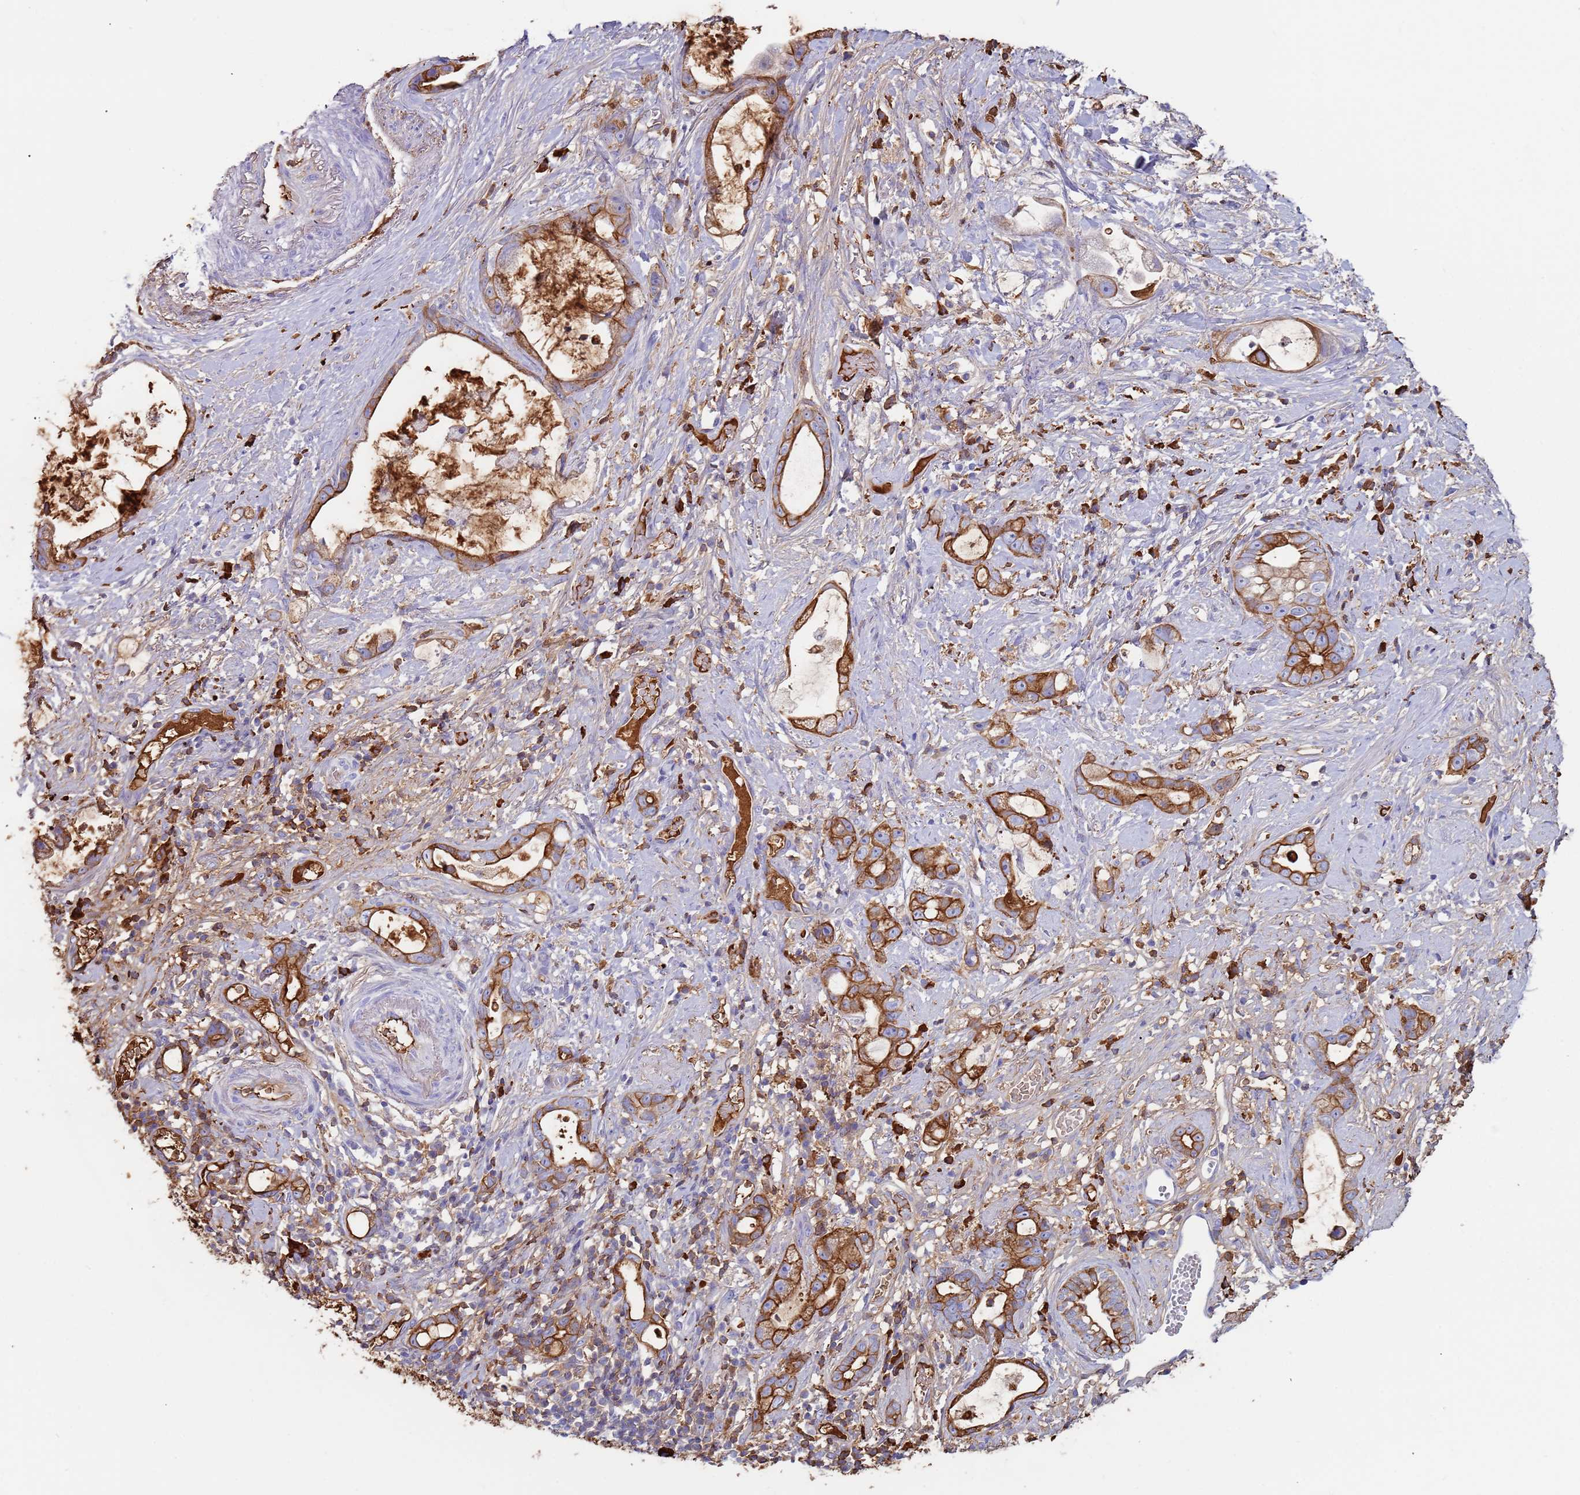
{"staining": {"intensity": "strong", "quantity": ">75%", "location": "cytoplasmic/membranous"}, "tissue": "stomach cancer", "cell_type": "Tumor cells", "image_type": "cancer", "snomed": [{"axis": "morphology", "description": "Adenocarcinoma, NOS"}, {"axis": "topography", "description": "Stomach"}], "caption": "Immunohistochemistry micrograph of stomach cancer (adenocarcinoma) stained for a protein (brown), which demonstrates high levels of strong cytoplasmic/membranous staining in approximately >75% of tumor cells.", "gene": "CYSLTR2", "patient": {"sex": "male", "age": 55}}